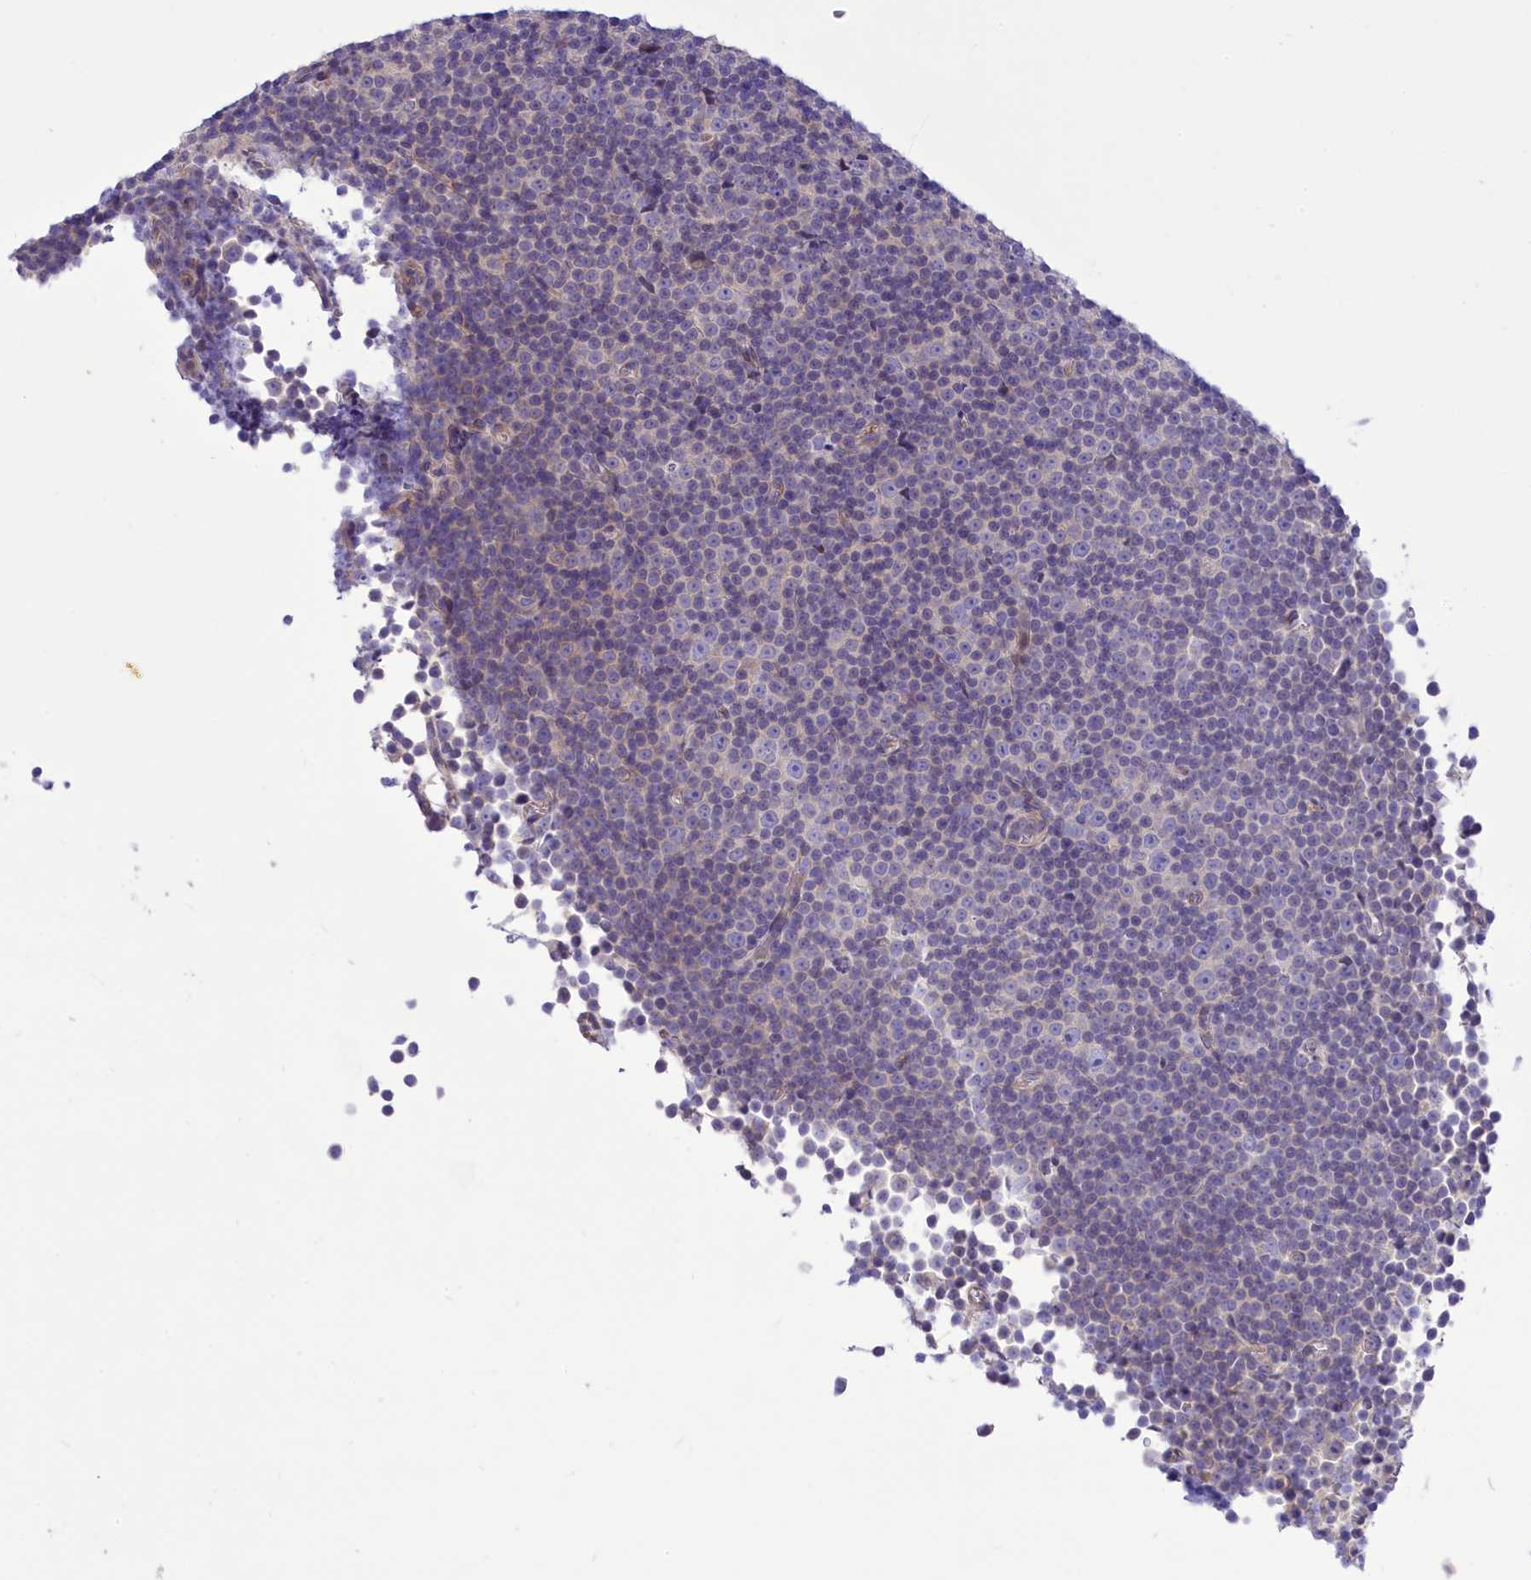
{"staining": {"intensity": "negative", "quantity": "none", "location": "none"}, "tissue": "lymphoma", "cell_type": "Tumor cells", "image_type": "cancer", "snomed": [{"axis": "morphology", "description": "Malignant lymphoma, non-Hodgkin's type, Low grade"}, {"axis": "topography", "description": "Lymph node"}], "caption": "Immunohistochemical staining of human lymphoma reveals no significant staining in tumor cells.", "gene": "DCAF16", "patient": {"sex": "female", "age": 67}}